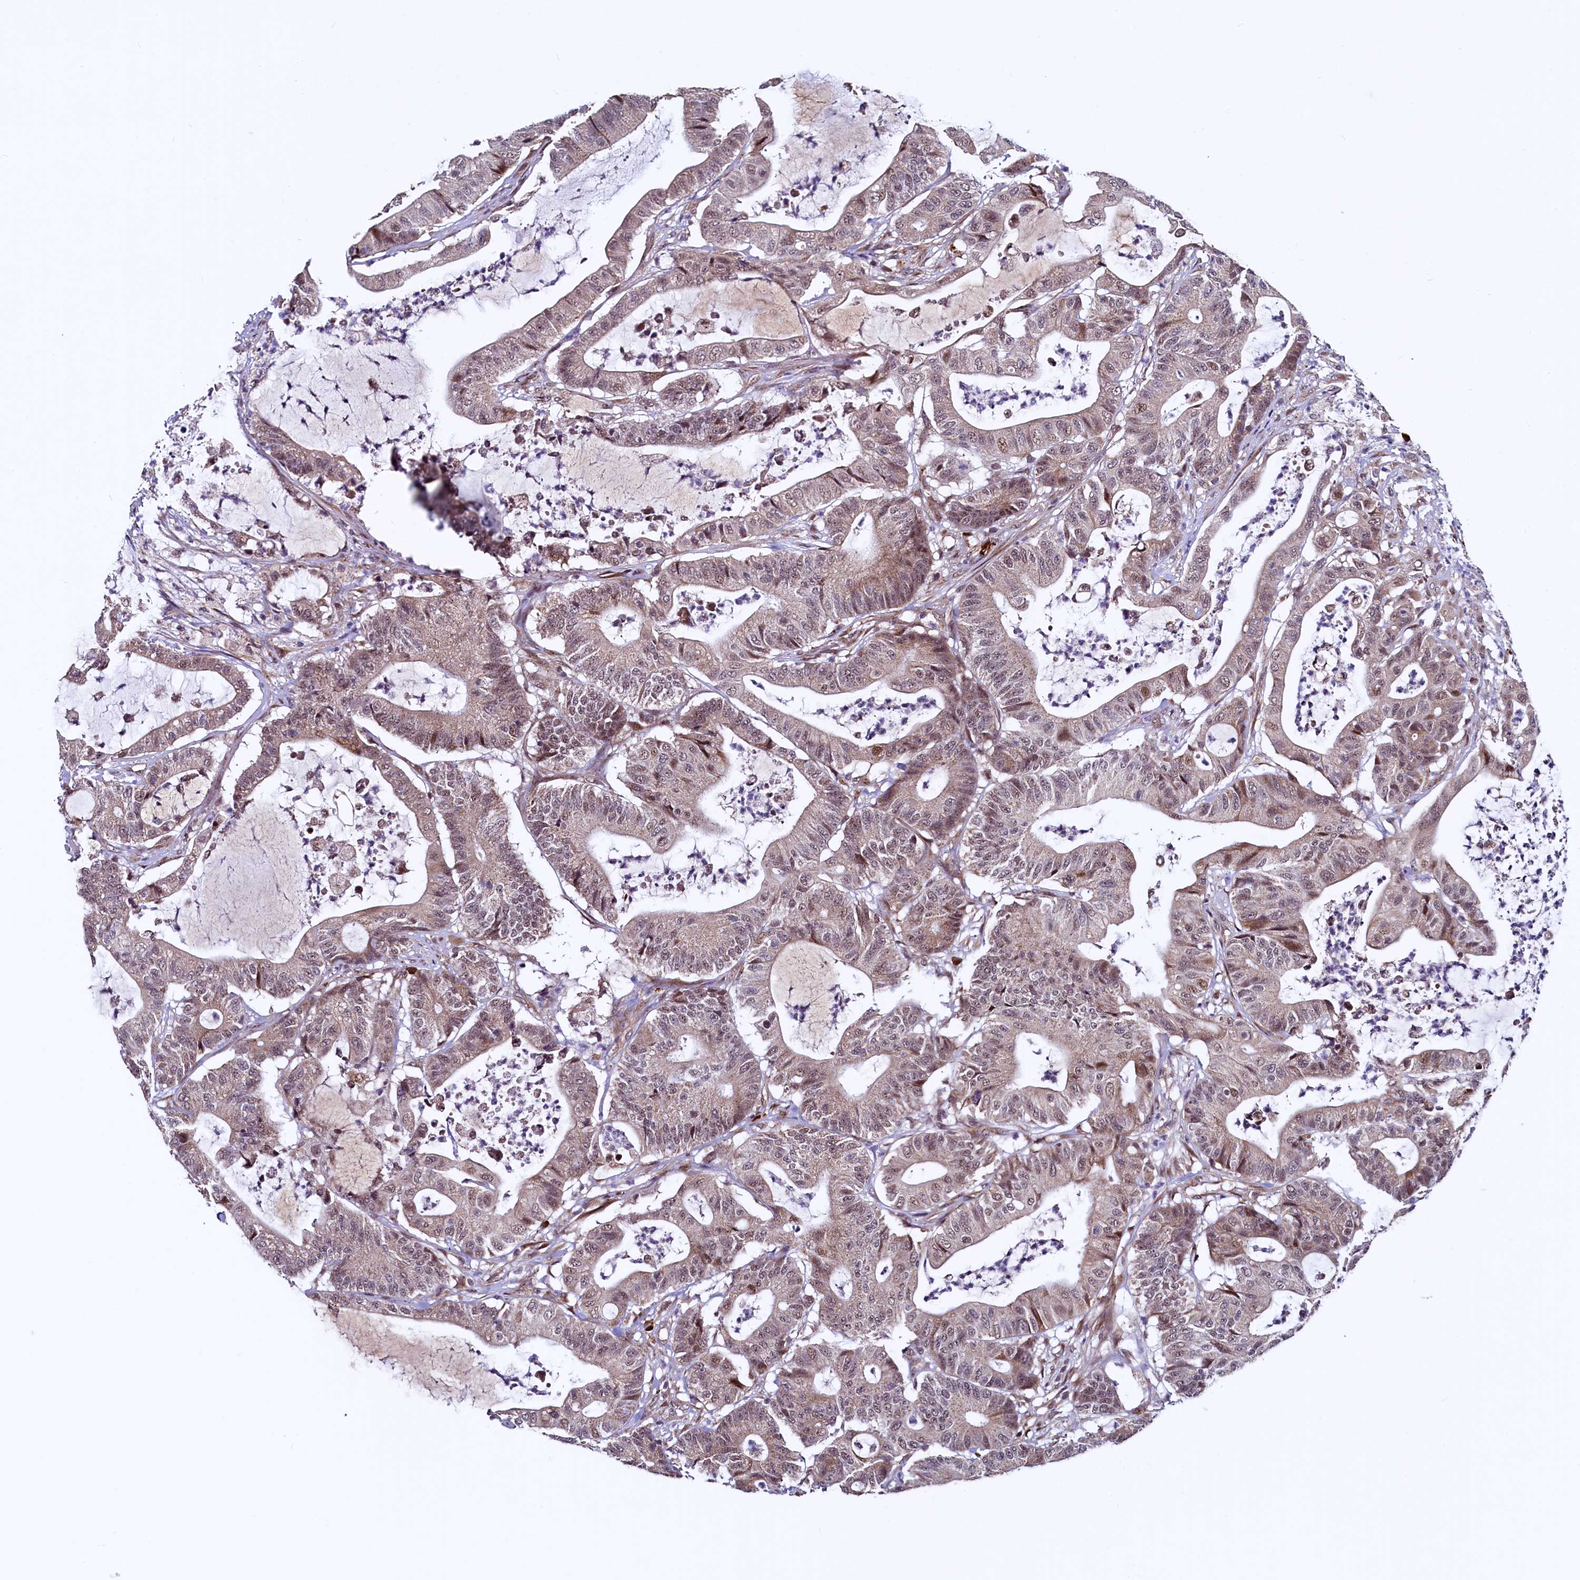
{"staining": {"intensity": "moderate", "quantity": ">75%", "location": "cytoplasmic/membranous,nuclear"}, "tissue": "colorectal cancer", "cell_type": "Tumor cells", "image_type": "cancer", "snomed": [{"axis": "morphology", "description": "Adenocarcinoma, NOS"}, {"axis": "topography", "description": "Colon"}], "caption": "Immunohistochemical staining of adenocarcinoma (colorectal) displays medium levels of moderate cytoplasmic/membranous and nuclear protein staining in approximately >75% of tumor cells.", "gene": "RBFA", "patient": {"sex": "female", "age": 84}}